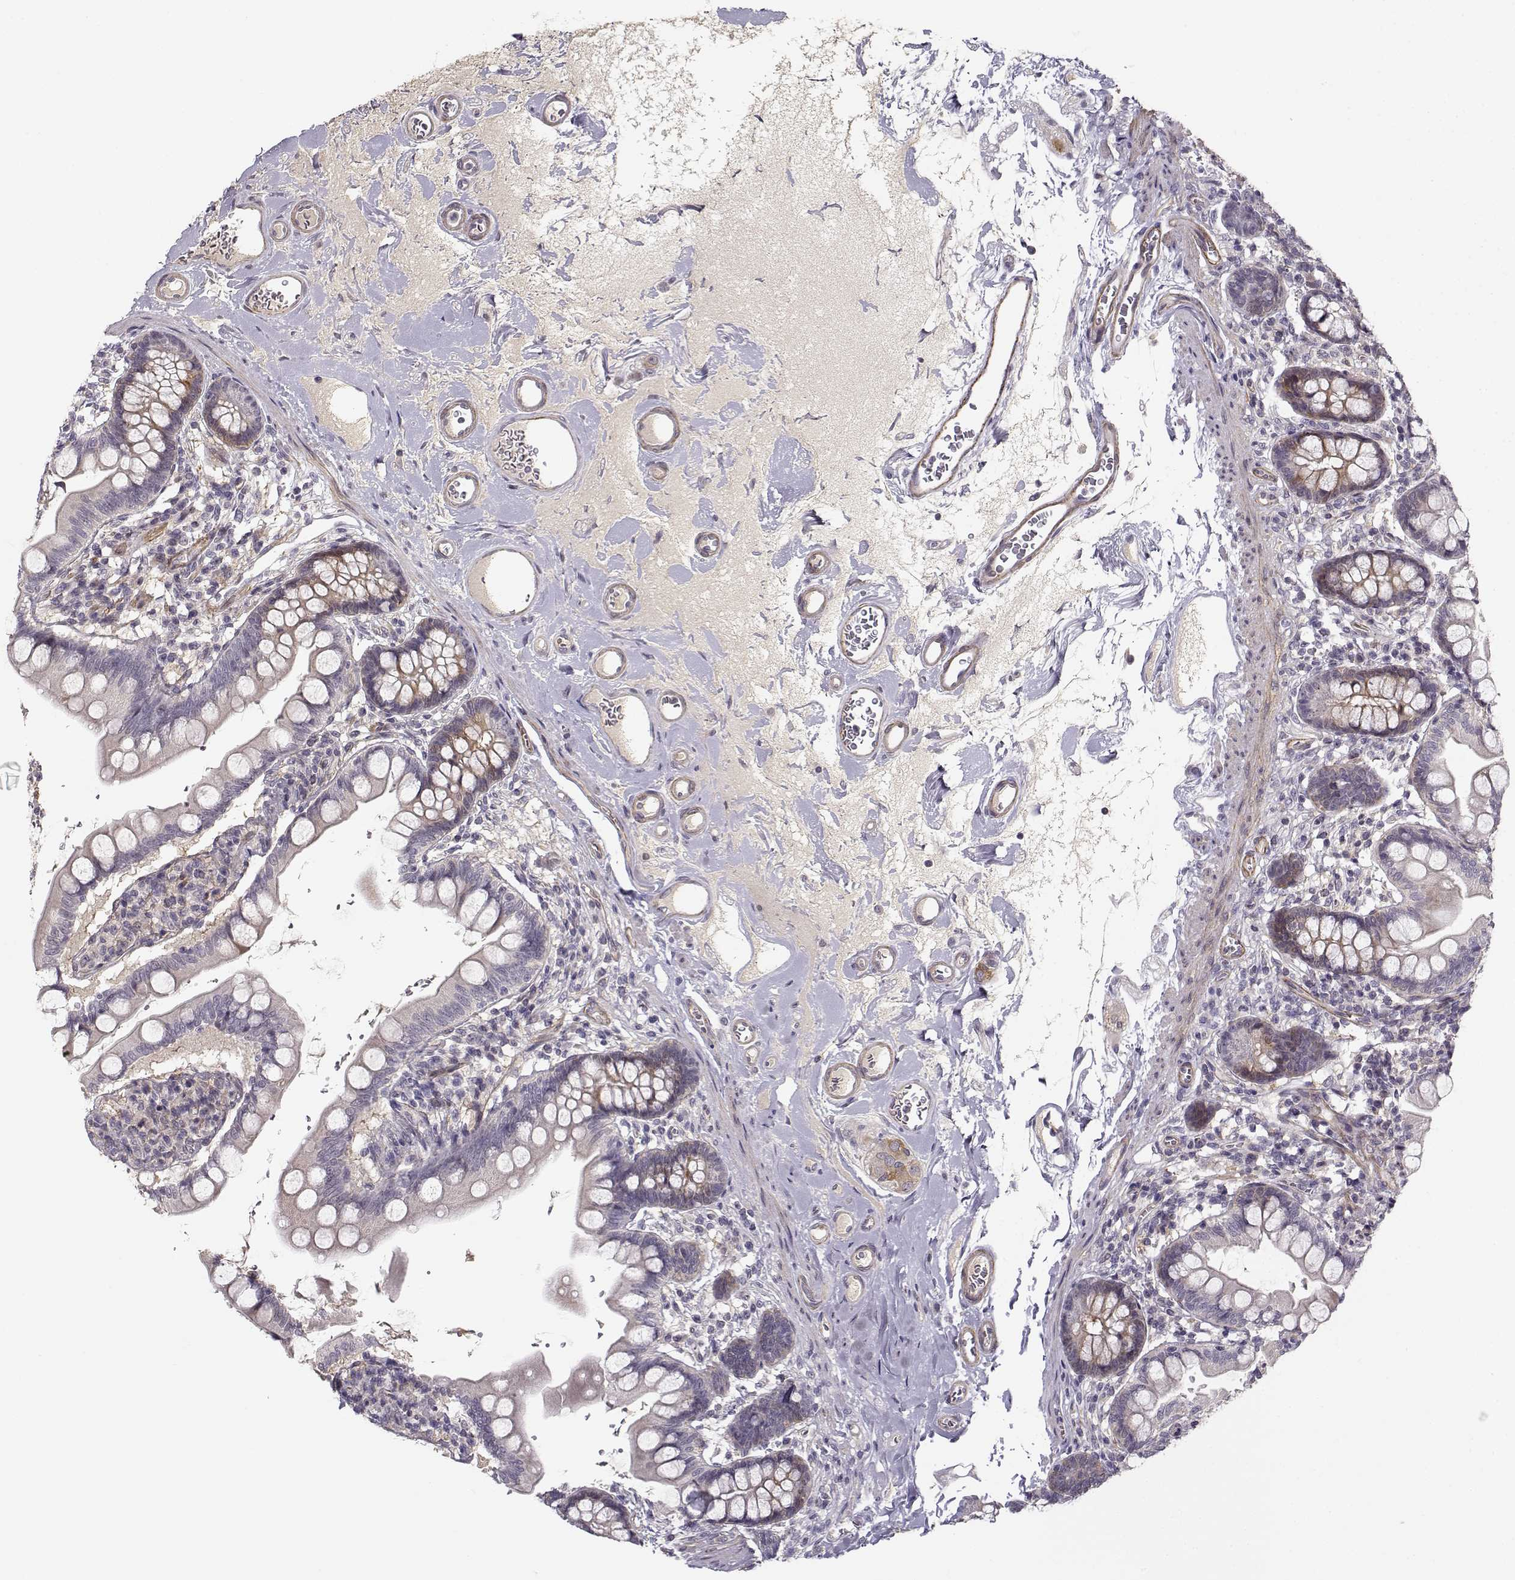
{"staining": {"intensity": "moderate", "quantity": "<25%", "location": "cytoplasmic/membranous"}, "tissue": "small intestine", "cell_type": "Glandular cells", "image_type": "normal", "snomed": [{"axis": "morphology", "description": "Normal tissue, NOS"}, {"axis": "topography", "description": "Small intestine"}], "caption": "Immunohistochemical staining of unremarkable human small intestine displays moderate cytoplasmic/membranous protein positivity in about <25% of glandular cells.", "gene": "RGS9BP", "patient": {"sex": "female", "age": 56}}